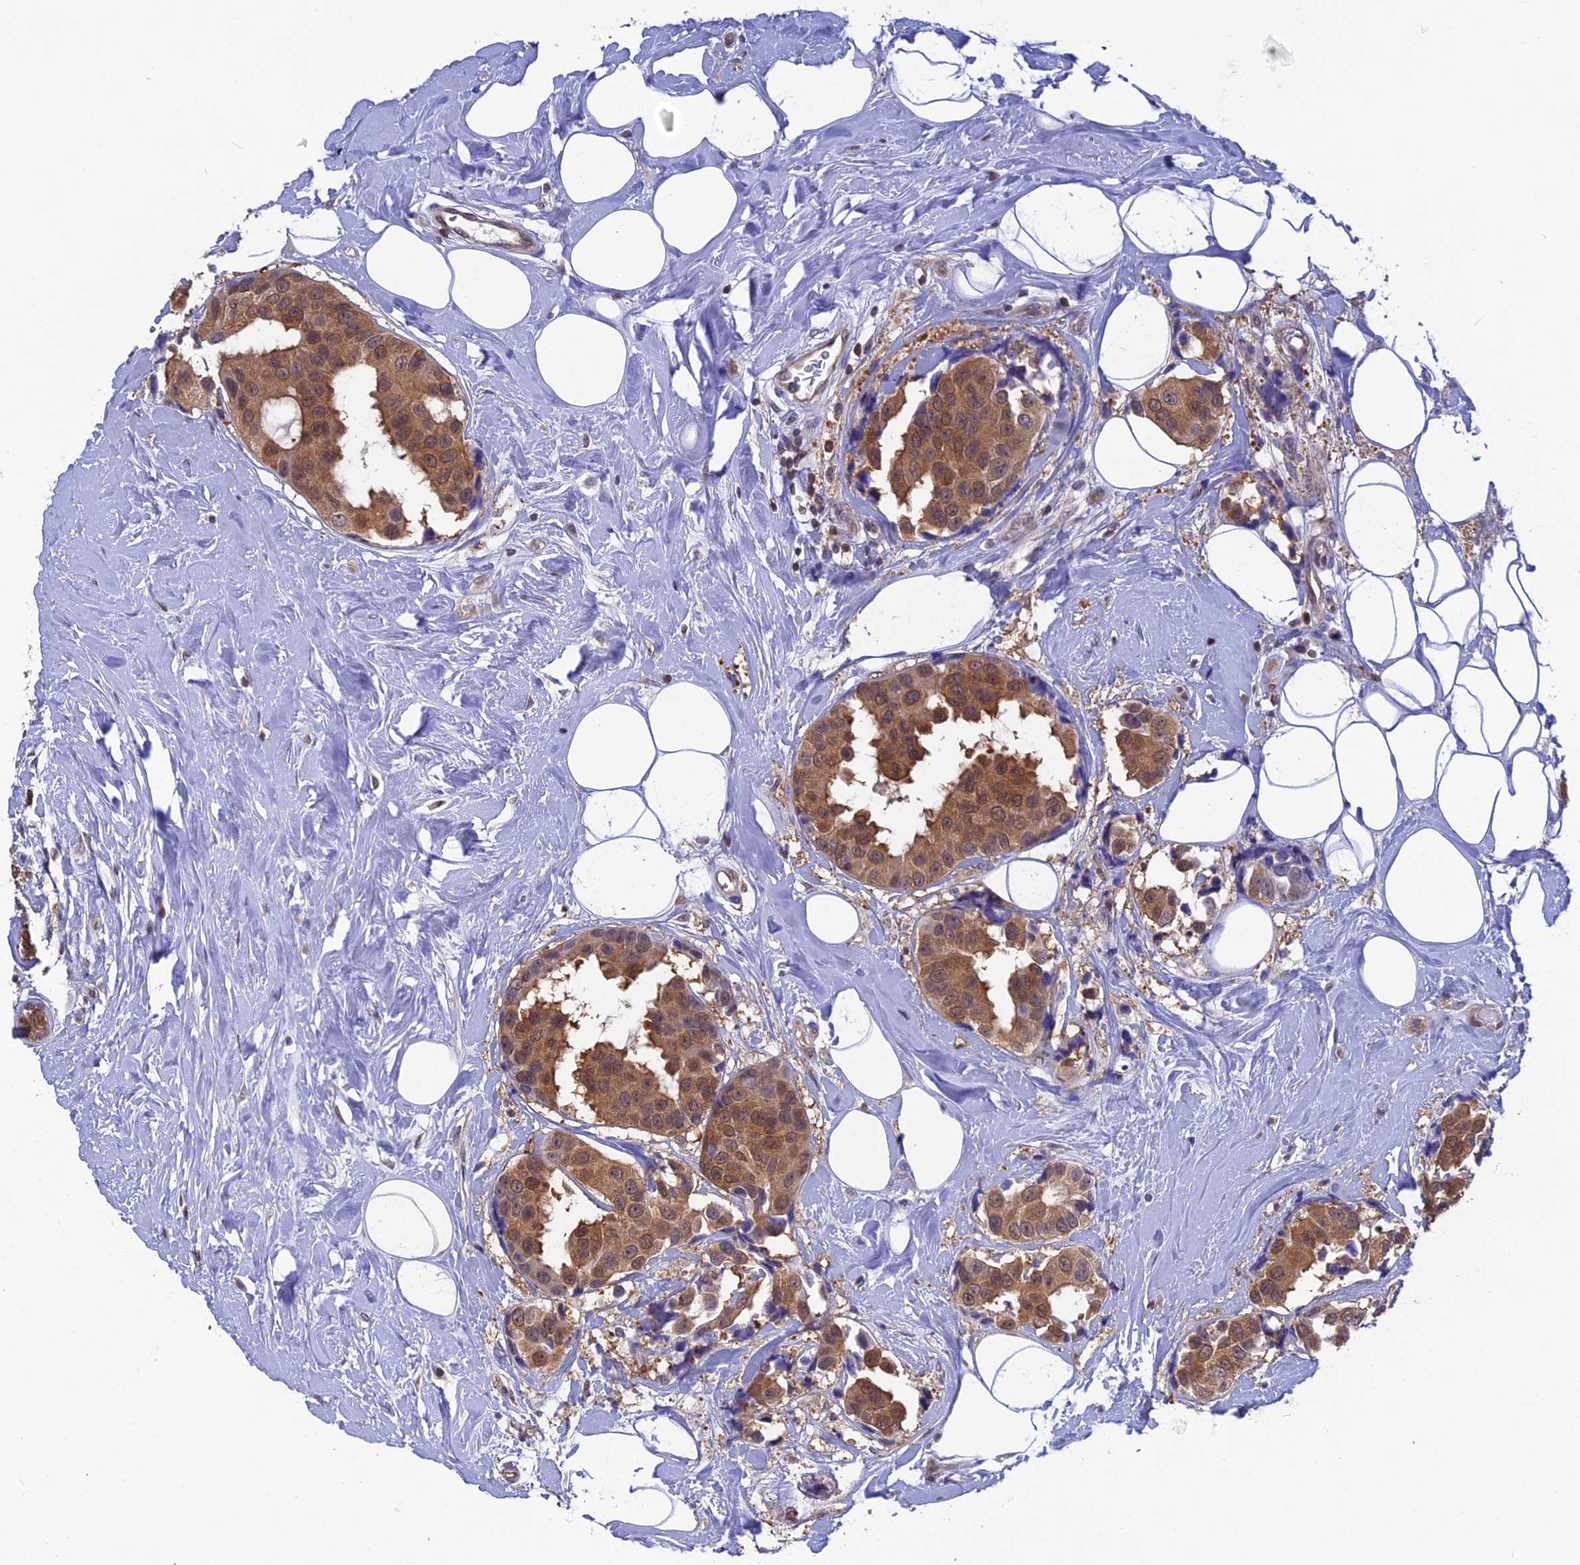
{"staining": {"intensity": "moderate", "quantity": ">75%", "location": "cytoplasmic/membranous,nuclear"}, "tissue": "breast cancer", "cell_type": "Tumor cells", "image_type": "cancer", "snomed": [{"axis": "morphology", "description": "Normal tissue, NOS"}, {"axis": "morphology", "description": "Duct carcinoma"}, {"axis": "topography", "description": "Breast"}], "caption": "Immunohistochemical staining of infiltrating ductal carcinoma (breast) shows moderate cytoplasmic/membranous and nuclear protein positivity in about >75% of tumor cells.", "gene": "HINT1", "patient": {"sex": "female", "age": 39}}